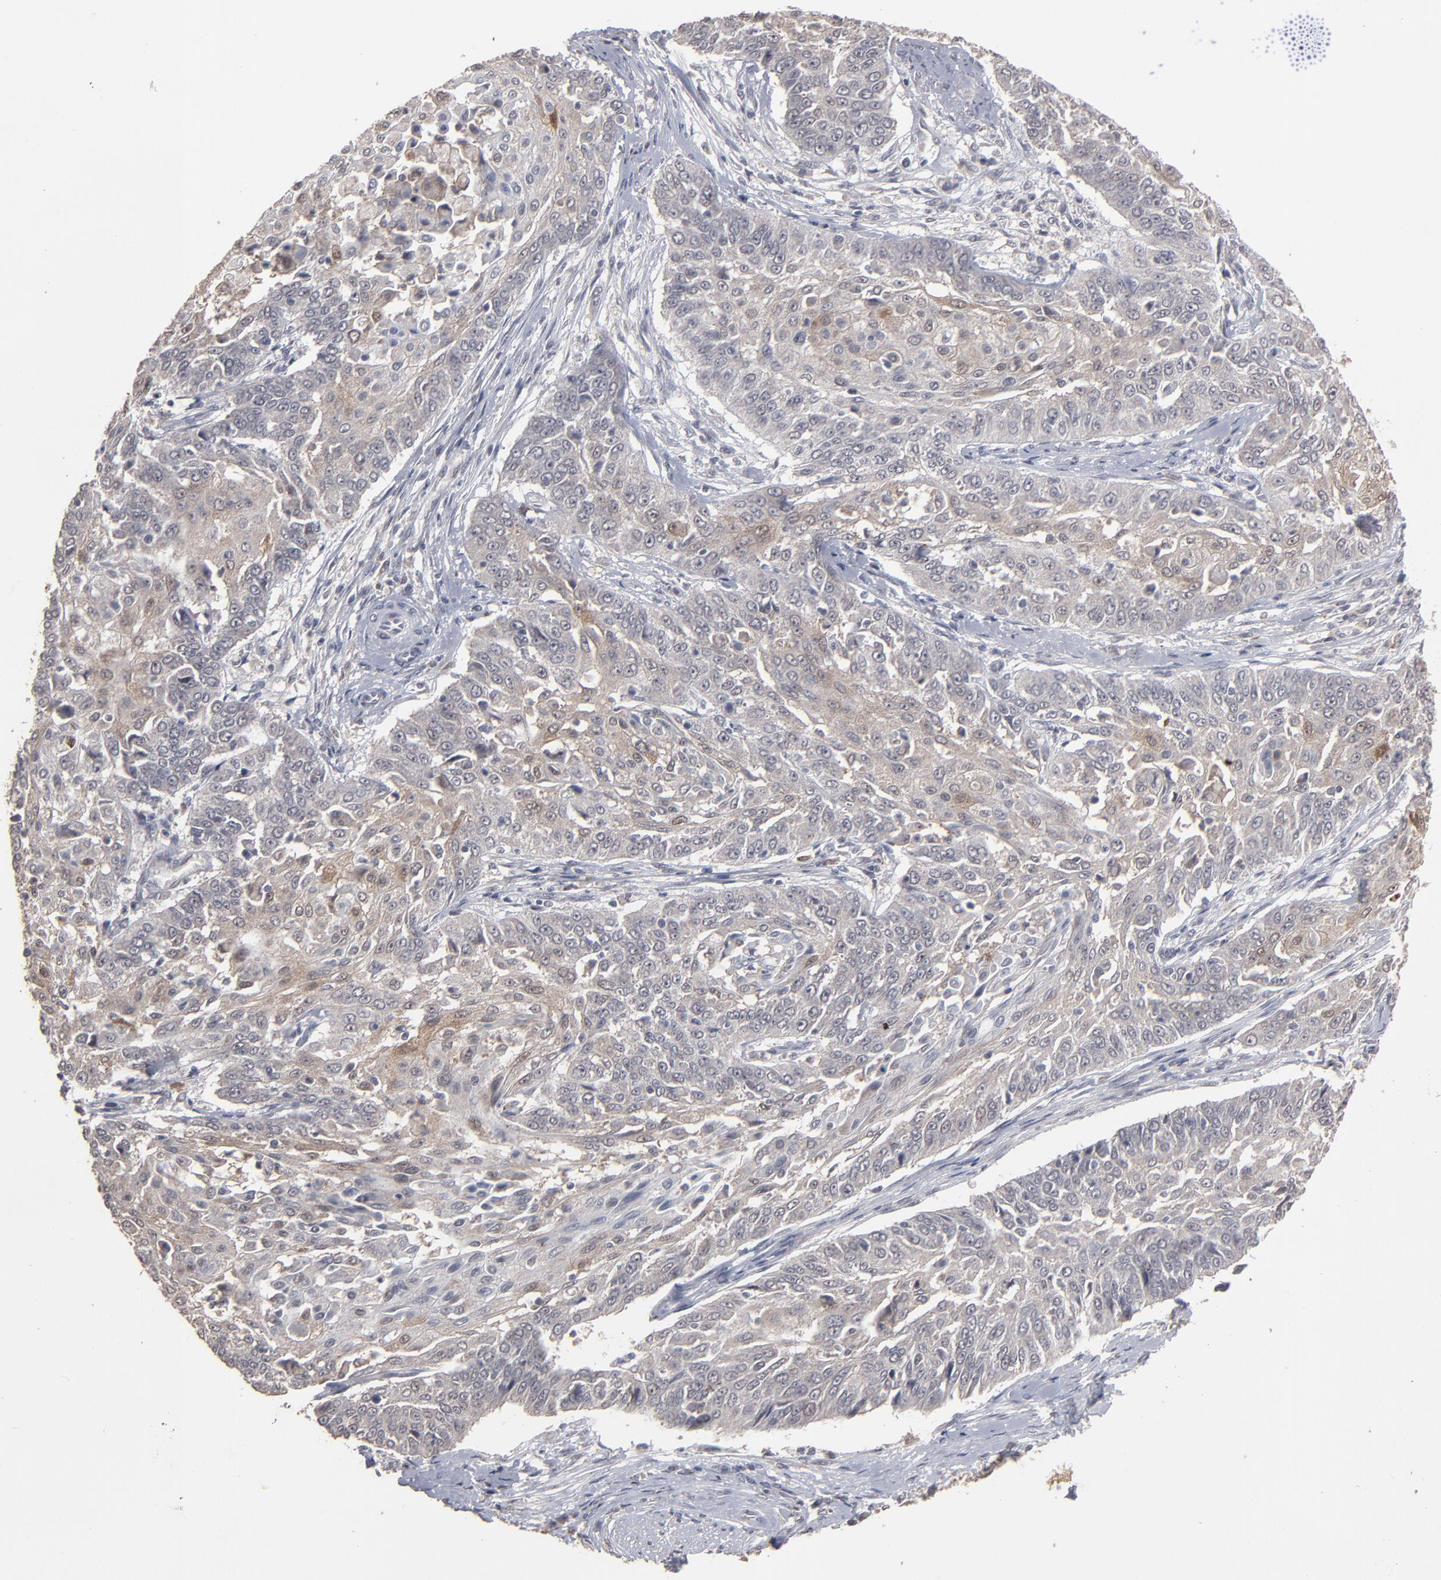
{"staining": {"intensity": "weak", "quantity": "25%-75%", "location": "cytoplasmic/membranous"}, "tissue": "cervical cancer", "cell_type": "Tumor cells", "image_type": "cancer", "snomed": [{"axis": "morphology", "description": "Squamous cell carcinoma, NOS"}, {"axis": "topography", "description": "Cervix"}], "caption": "Weak cytoplasmic/membranous positivity is identified in approximately 25%-75% of tumor cells in squamous cell carcinoma (cervical). (DAB = brown stain, brightfield microscopy at high magnification).", "gene": "SLC22A17", "patient": {"sex": "female", "age": 64}}